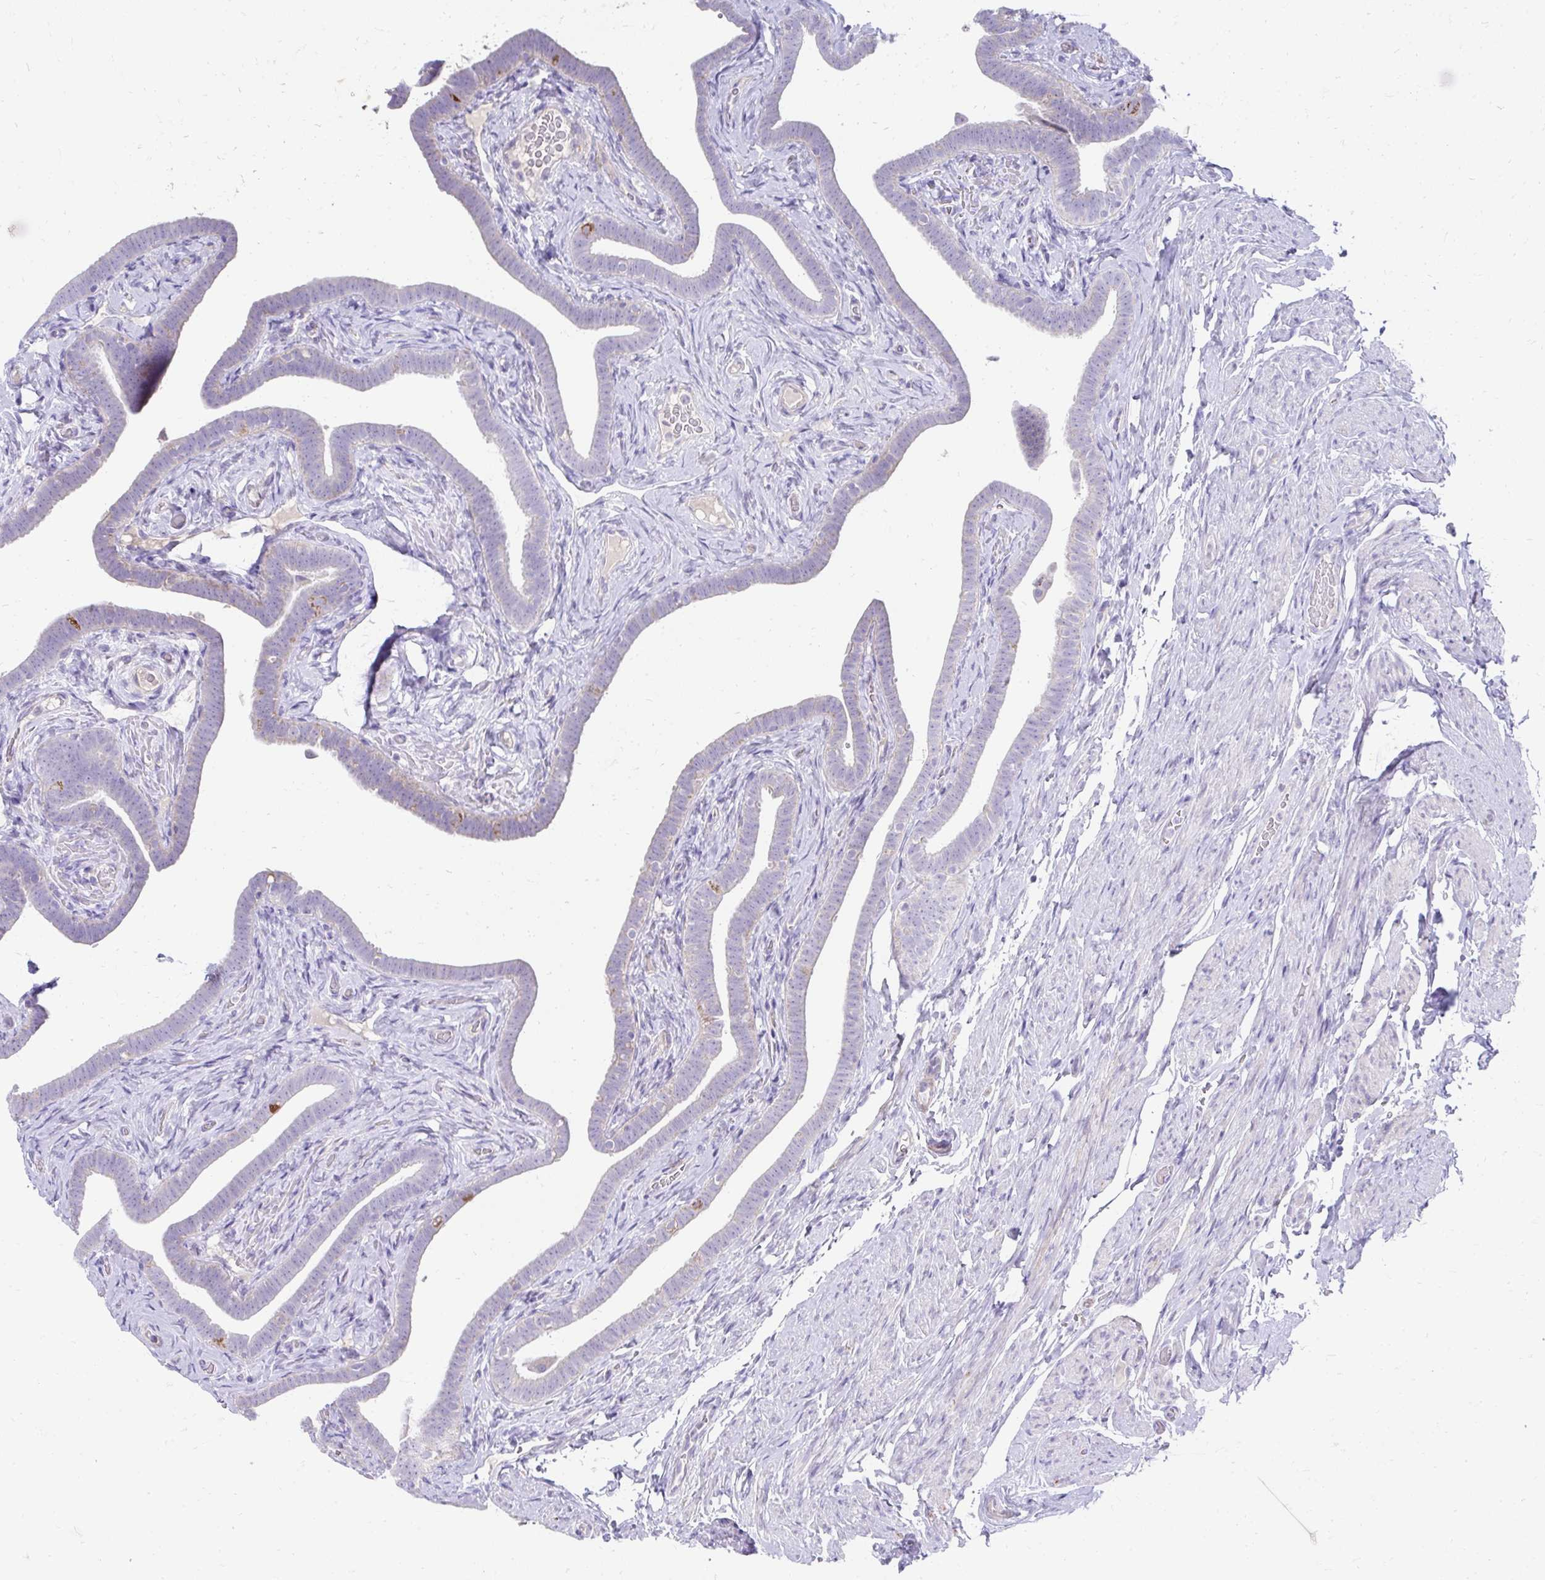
{"staining": {"intensity": "moderate", "quantity": "<25%", "location": "cytoplasmic/membranous"}, "tissue": "fallopian tube", "cell_type": "Glandular cells", "image_type": "normal", "snomed": [{"axis": "morphology", "description": "Normal tissue, NOS"}, {"axis": "topography", "description": "Fallopian tube"}], "caption": "Normal fallopian tube demonstrates moderate cytoplasmic/membranous expression in about <25% of glandular cells The staining was performed using DAB to visualize the protein expression in brown, while the nuclei were stained in blue with hematoxylin (Magnification: 20x)..", "gene": "PRRG3", "patient": {"sex": "female", "age": 69}}